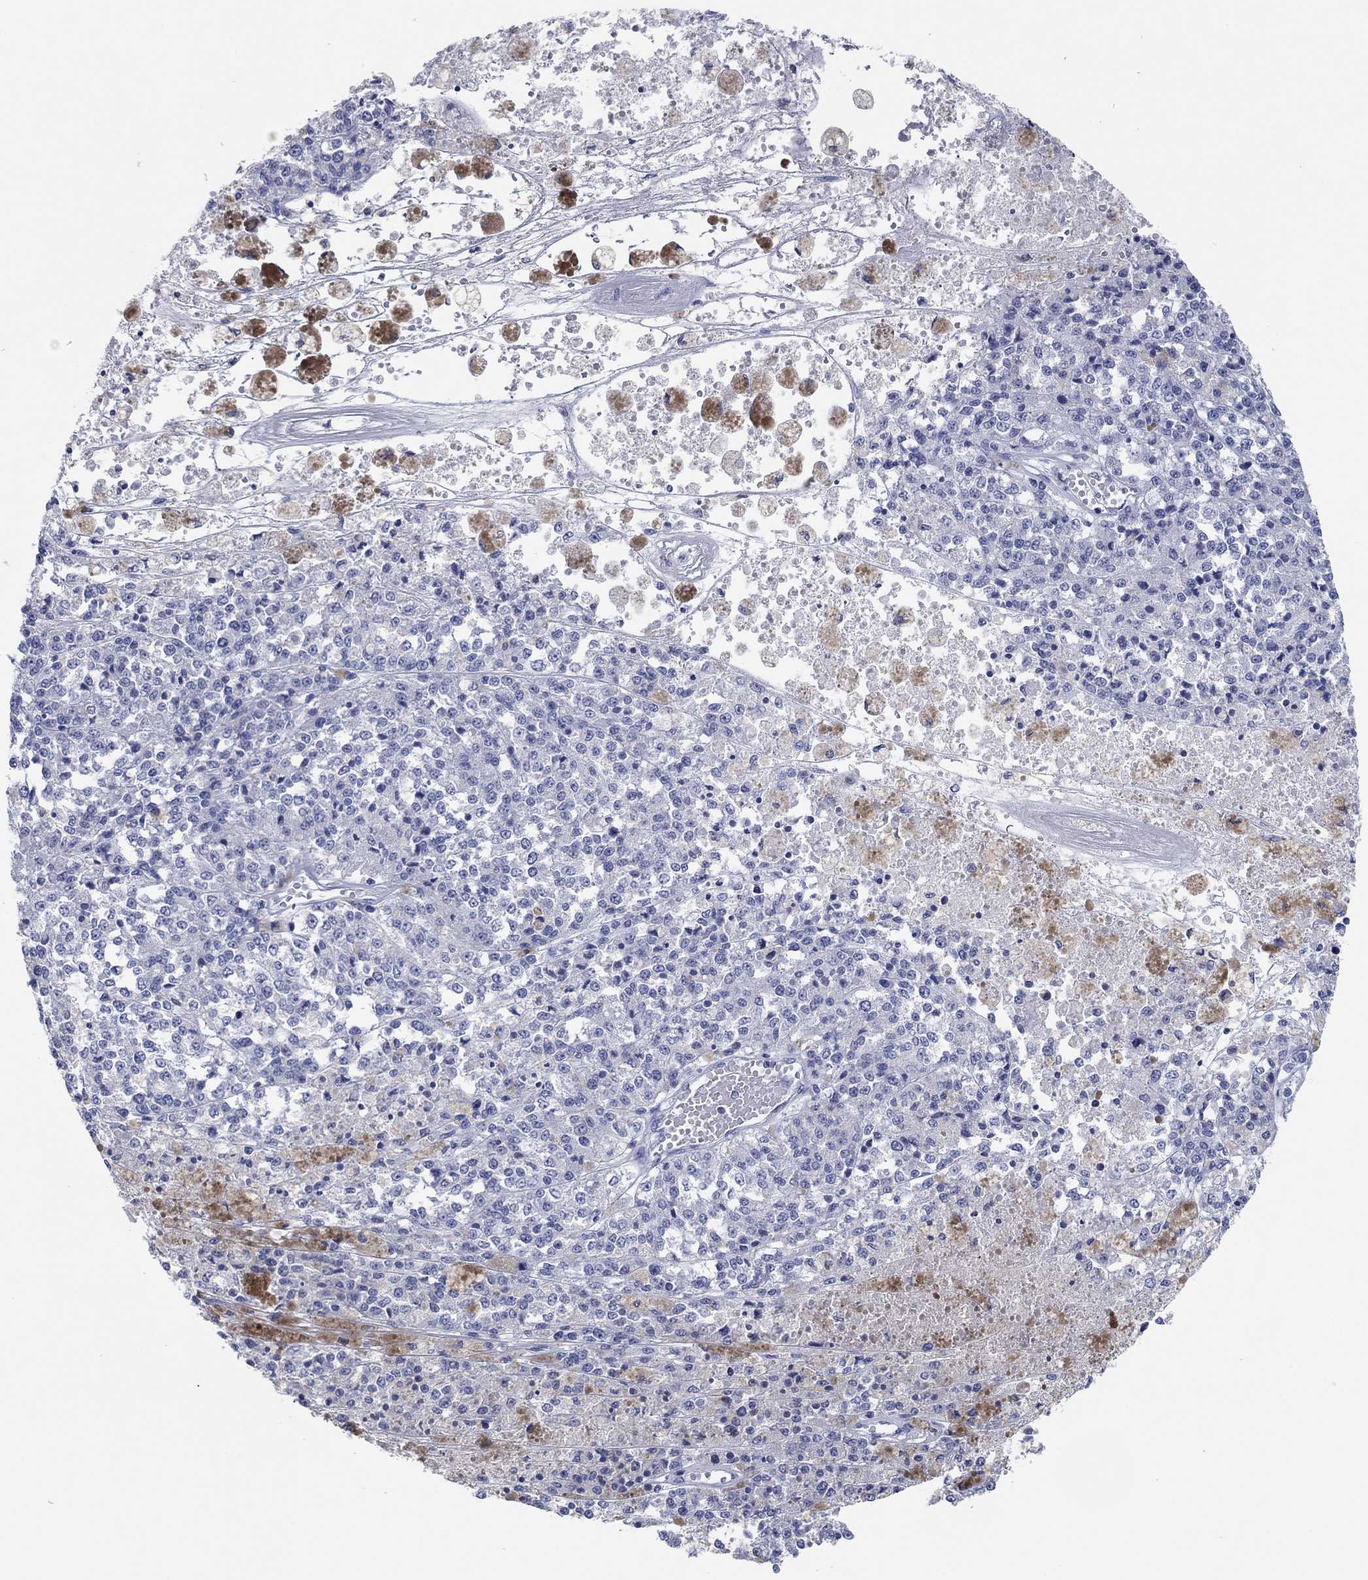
{"staining": {"intensity": "negative", "quantity": "none", "location": "none"}, "tissue": "melanoma", "cell_type": "Tumor cells", "image_type": "cancer", "snomed": [{"axis": "morphology", "description": "Malignant melanoma, Metastatic site"}, {"axis": "topography", "description": "Lymph node"}], "caption": "Melanoma was stained to show a protein in brown. There is no significant positivity in tumor cells.", "gene": "POU5F1", "patient": {"sex": "female", "age": 64}}